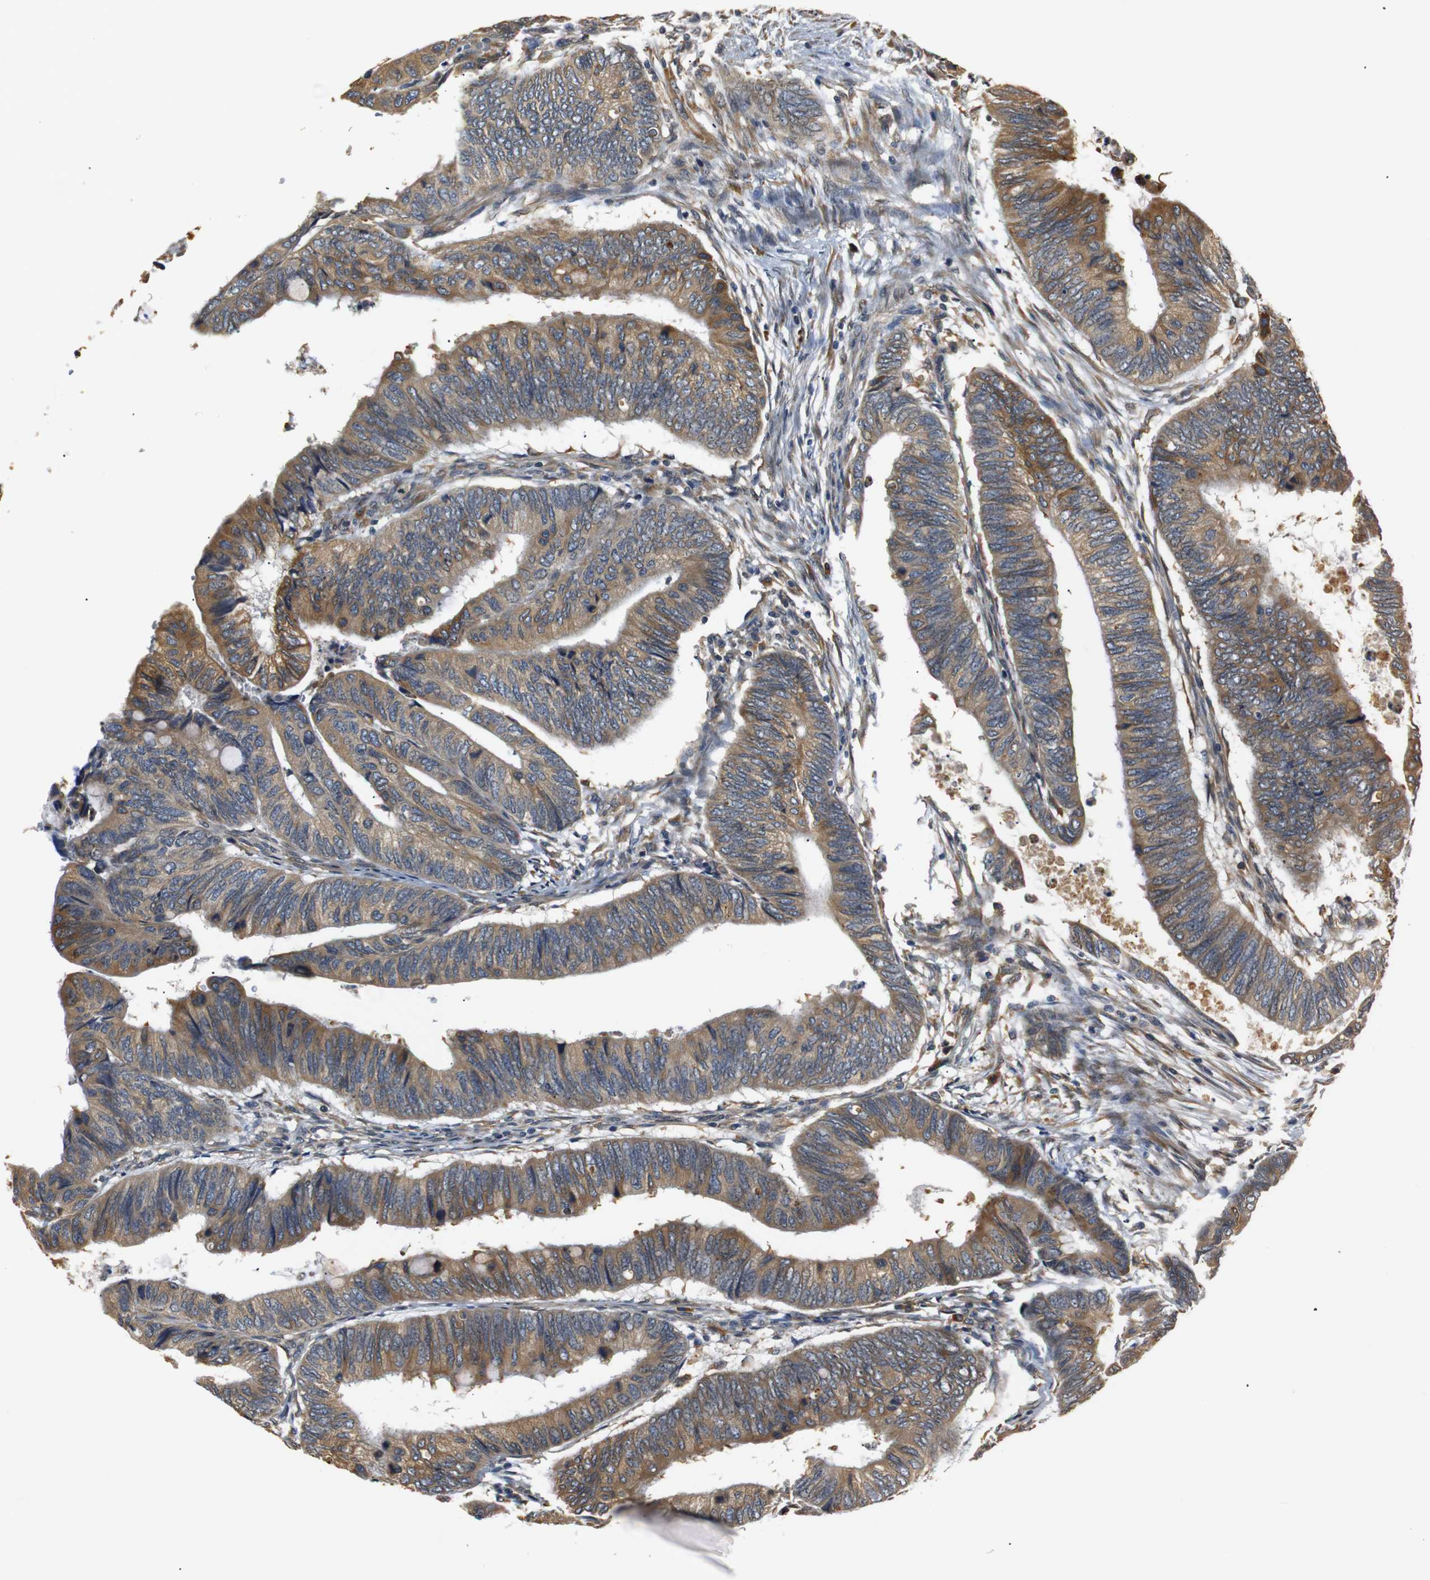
{"staining": {"intensity": "moderate", "quantity": ">75%", "location": "cytoplasmic/membranous"}, "tissue": "colorectal cancer", "cell_type": "Tumor cells", "image_type": "cancer", "snomed": [{"axis": "morphology", "description": "Normal tissue, NOS"}, {"axis": "morphology", "description": "Adenocarcinoma, NOS"}, {"axis": "topography", "description": "Rectum"}, {"axis": "topography", "description": "Peripheral nerve tissue"}], "caption": "A high-resolution photomicrograph shows IHC staining of adenocarcinoma (colorectal), which exhibits moderate cytoplasmic/membranous expression in about >75% of tumor cells.", "gene": "TMED2", "patient": {"sex": "male", "age": 92}}